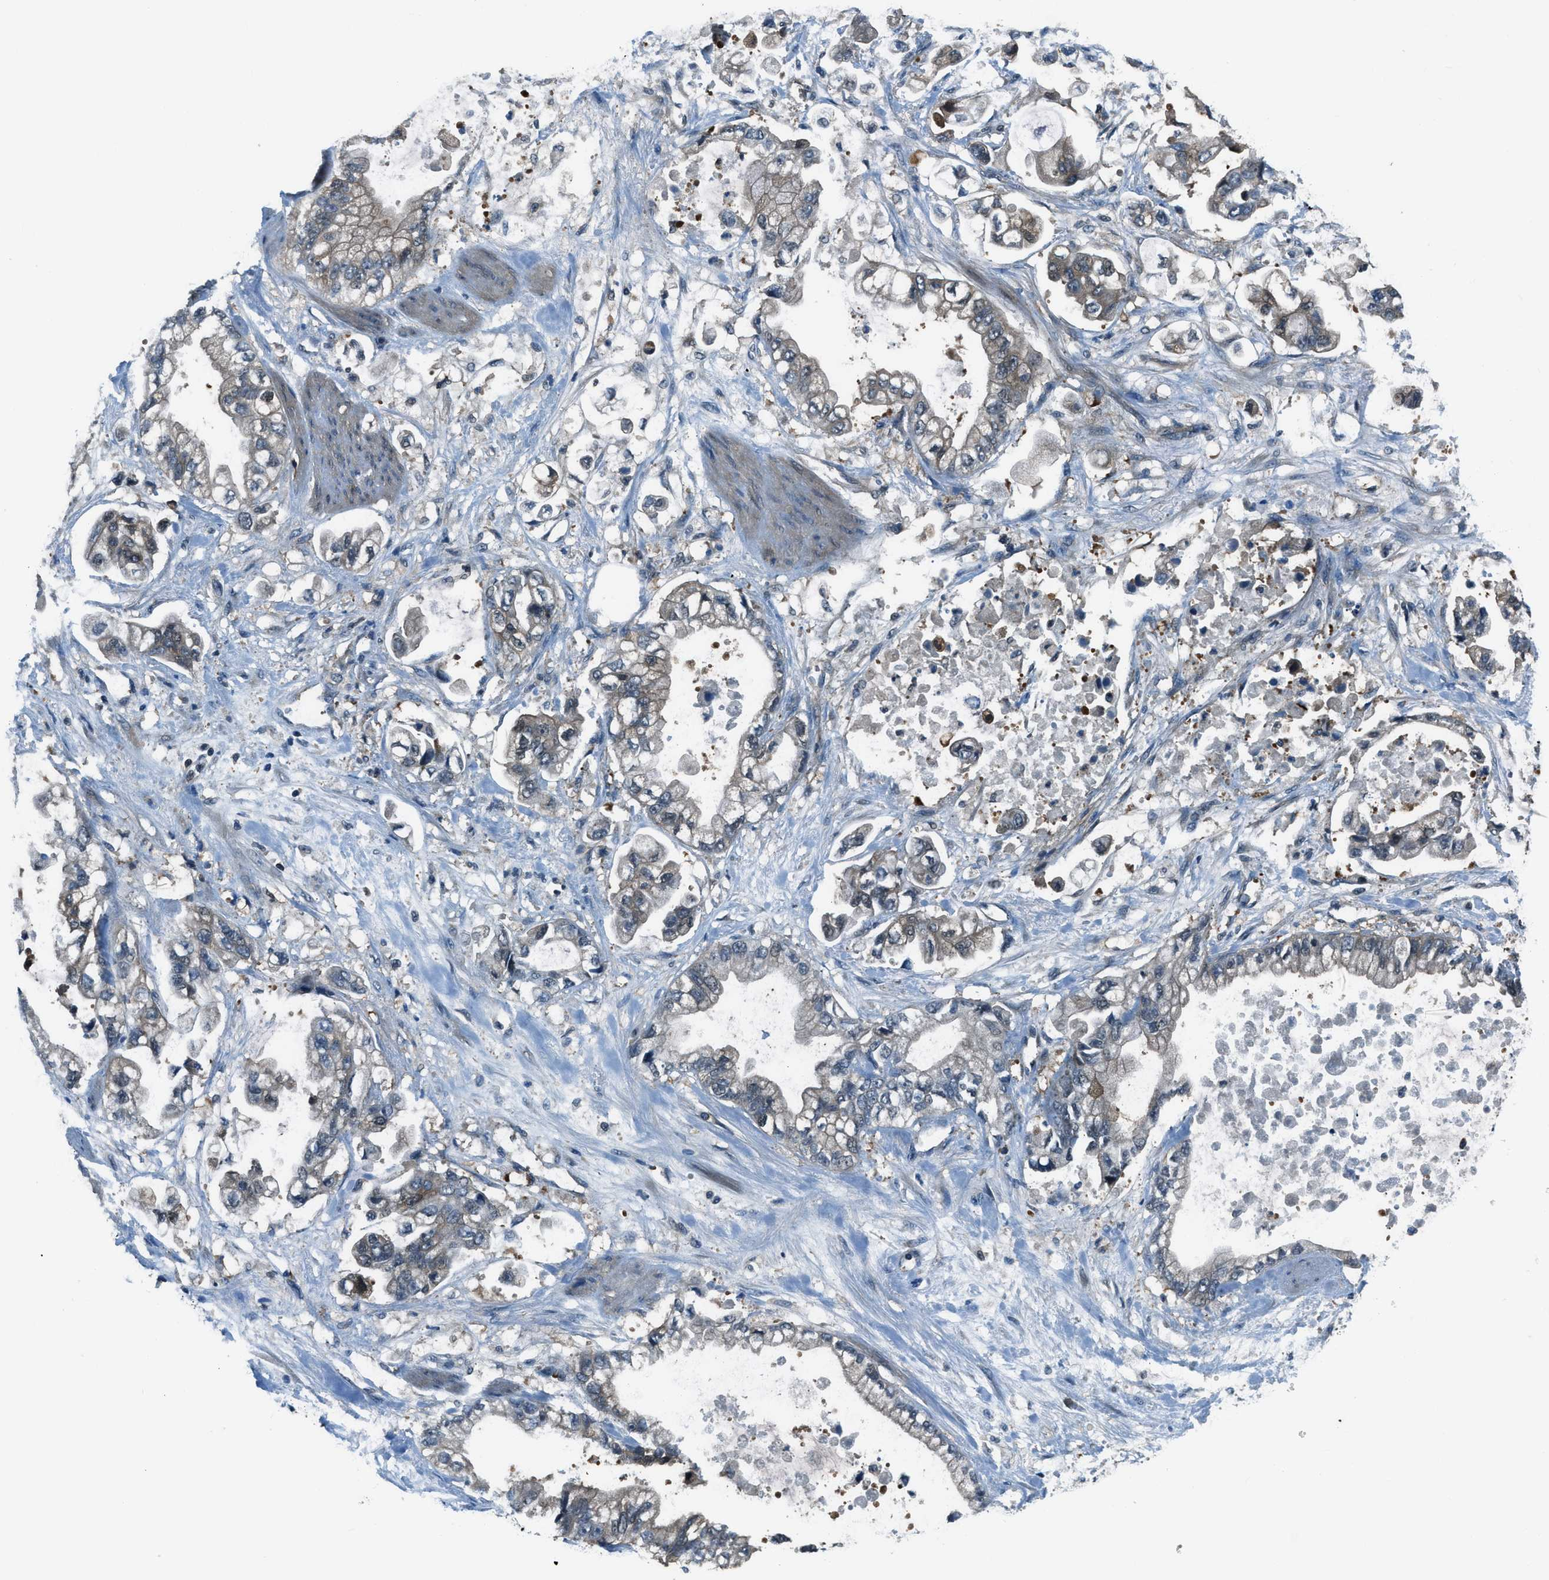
{"staining": {"intensity": "negative", "quantity": "none", "location": "none"}, "tissue": "stomach cancer", "cell_type": "Tumor cells", "image_type": "cancer", "snomed": [{"axis": "morphology", "description": "Normal tissue, NOS"}, {"axis": "morphology", "description": "Adenocarcinoma, NOS"}, {"axis": "topography", "description": "Stomach"}], "caption": "Tumor cells are negative for brown protein staining in stomach cancer.", "gene": "HEBP2", "patient": {"sex": "male", "age": 62}}